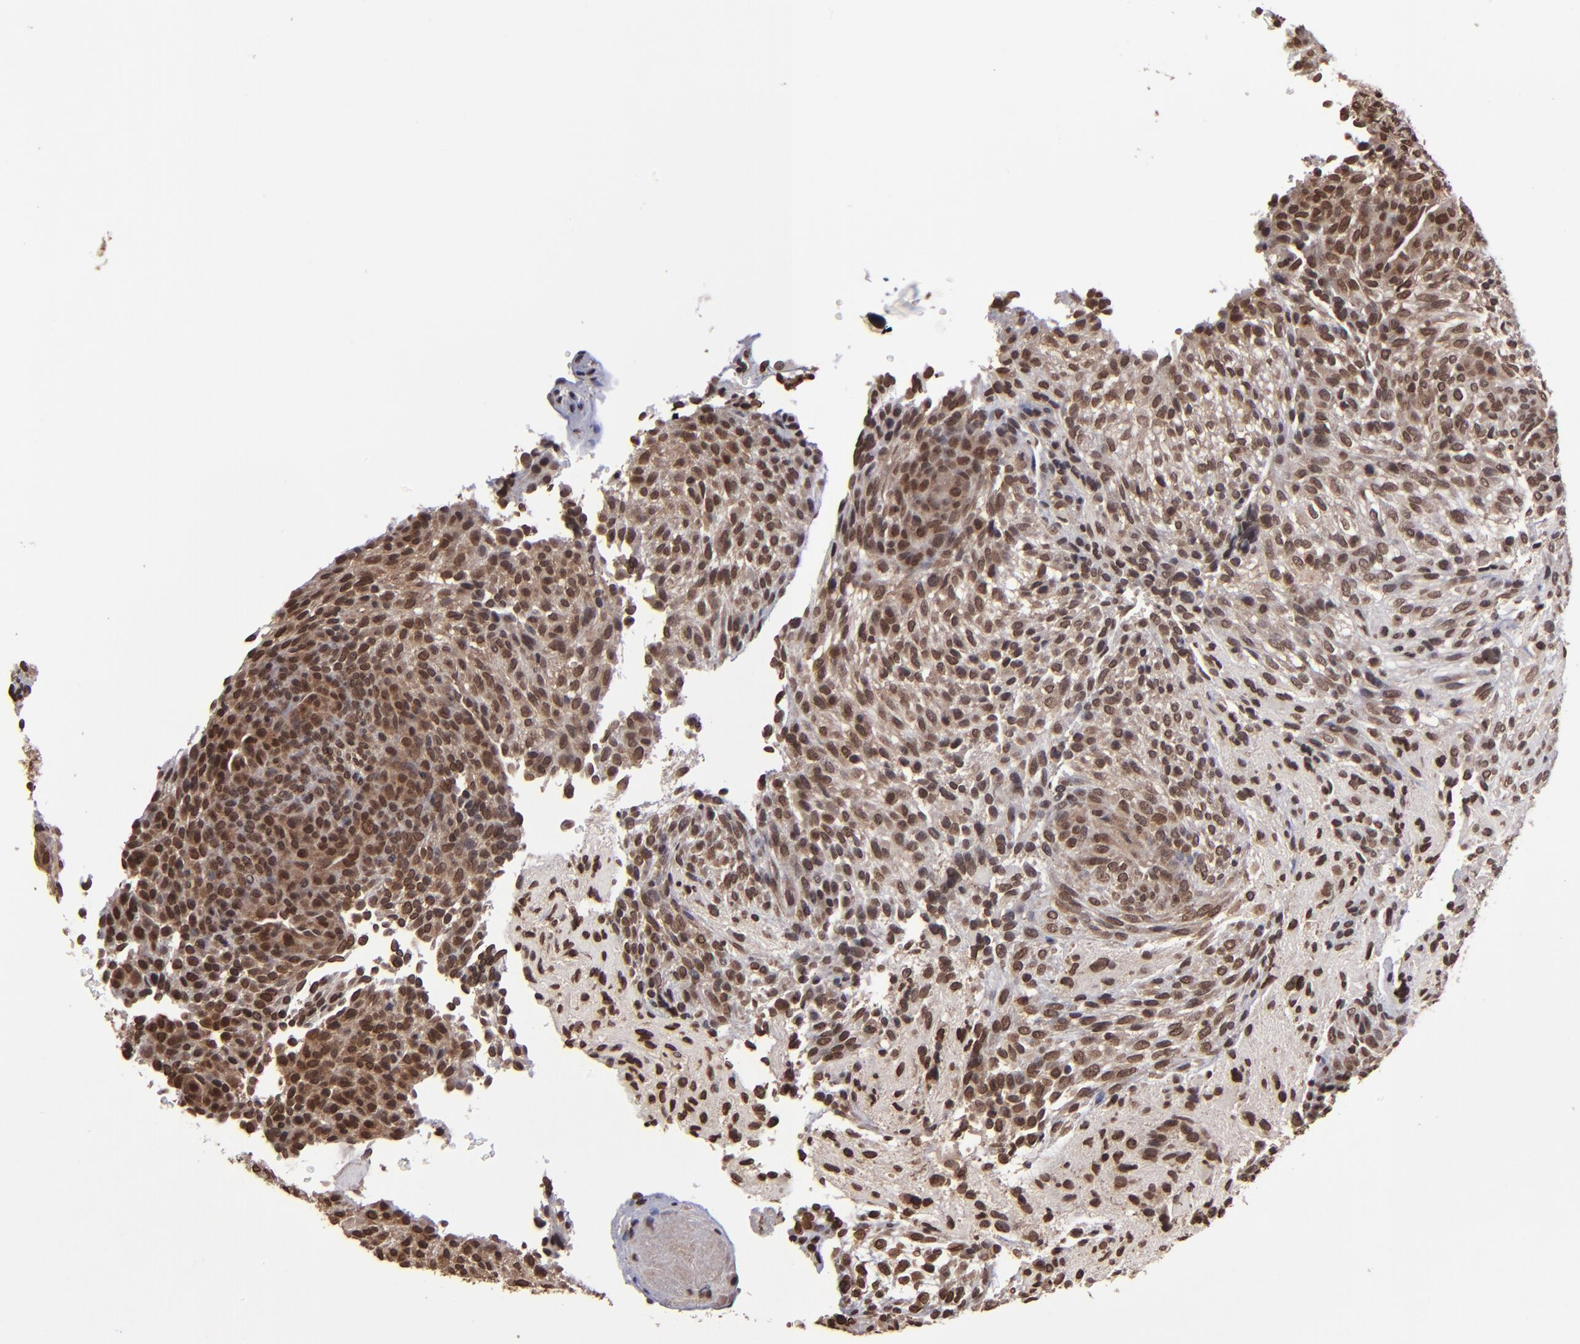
{"staining": {"intensity": "moderate", "quantity": ">75%", "location": "nuclear"}, "tissue": "glioma", "cell_type": "Tumor cells", "image_type": "cancer", "snomed": [{"axis": "morphology", "description": "Glioma, malignant, High grade"}, {"axis": "topography", "description": "Cerebral cortex"}], "caption": "Immunohistochemical staining of human malignant glioma (high-grade) reveals moderate nuclear protein staining in approximately >75% of tumor cells.", "gene": "AKT1", "patient": {"sex": "female", "age": 55}}